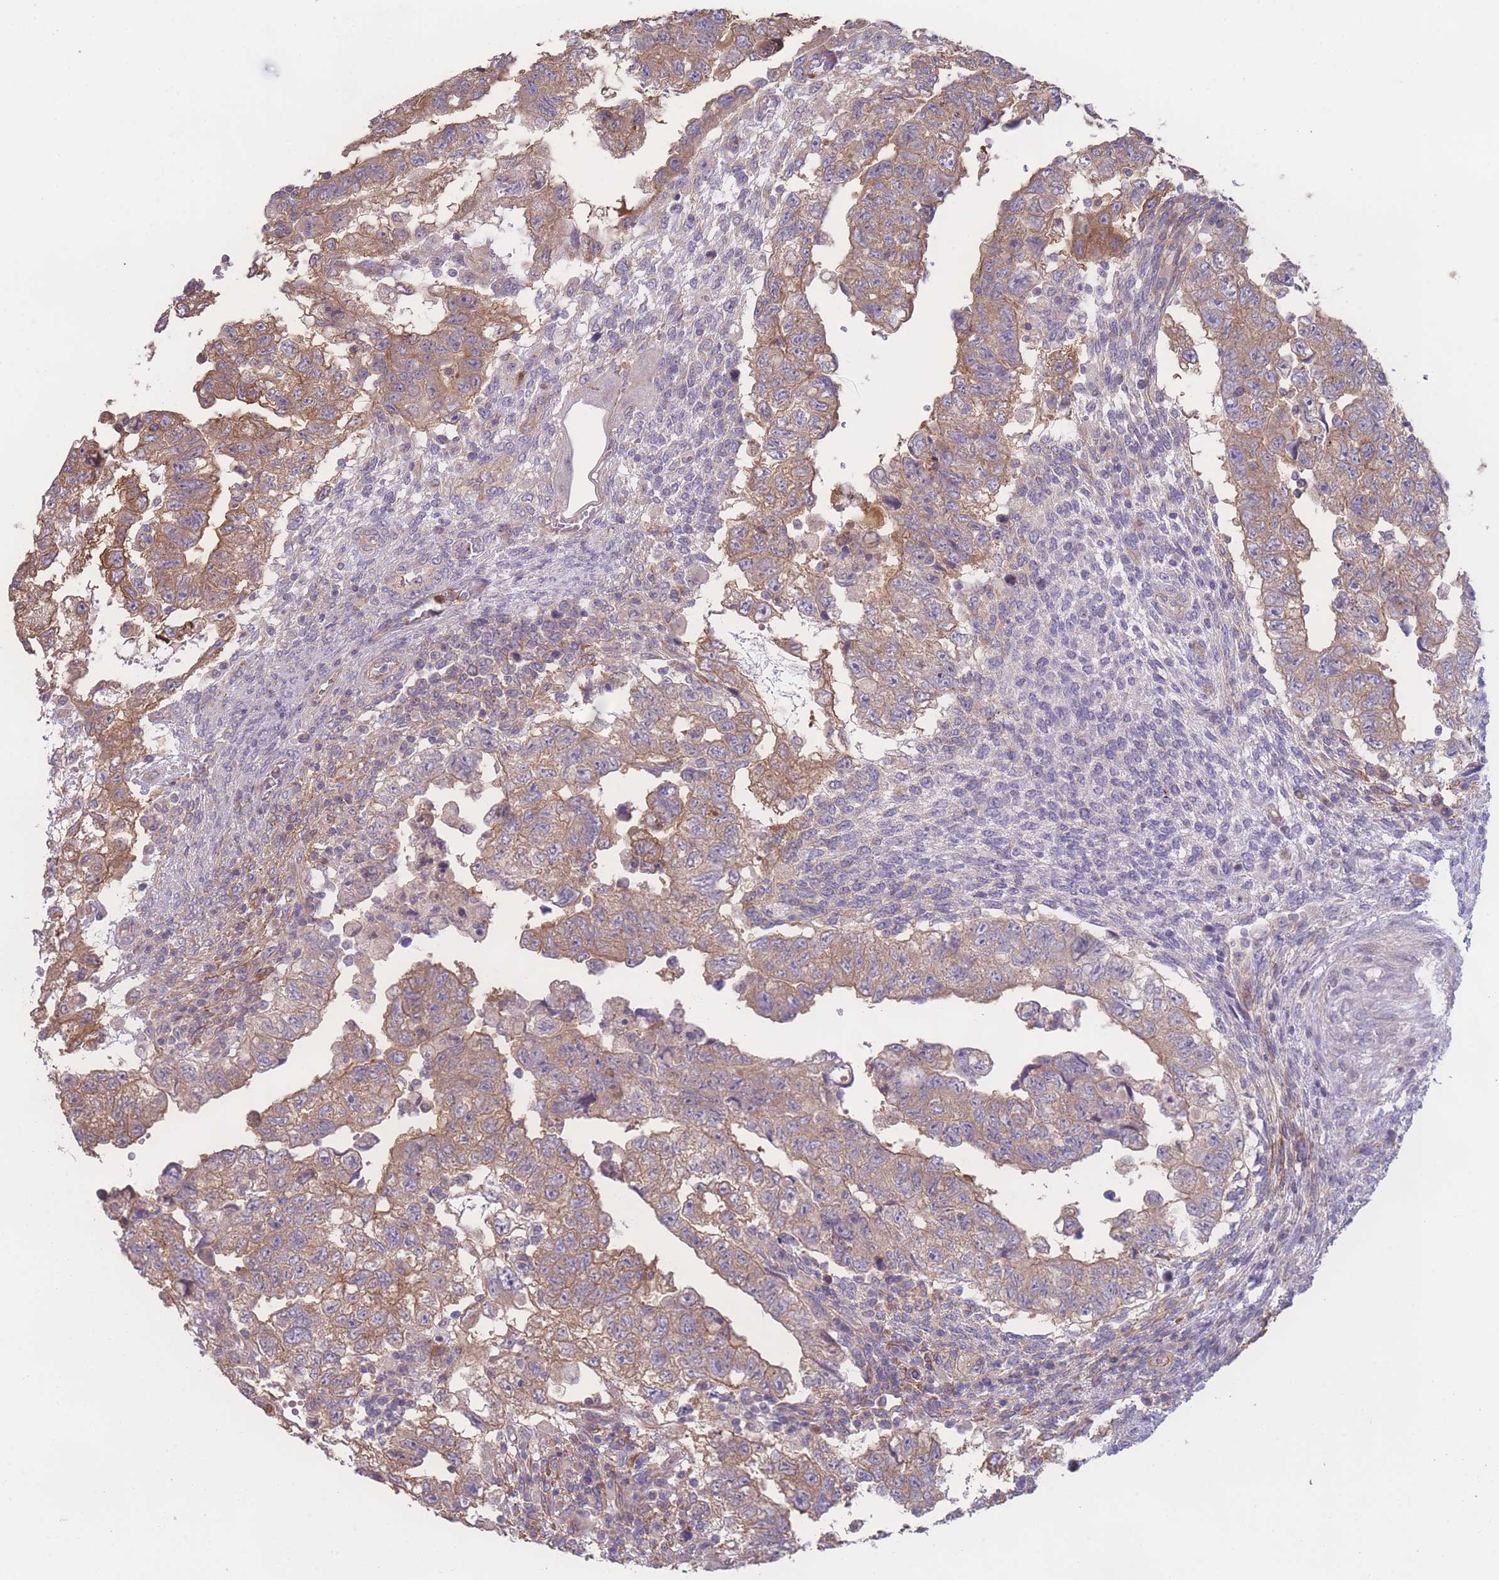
{"staining": {"intensity": "moderate", "quantity": ">75%", "location": "cytoplasmic/membranous"}, "tissue": "testis cancer", "cell_type": "Tumor cells", "image_type": "cancer", "snomed": [{"axis": "morphology", "description": "Carcinoma, Embryonal, NOS"}, {"axis": "topography", "description": "Testis"}], "caption": "This micrograph displays immunohistochemistry (IHC) staining of testis cancer, with medium moderate cytoplasmic/membranous staining in about >75% of tumor cells.", "gene": "STEAP3", "patient": {"sex": "male", "age": 36}}